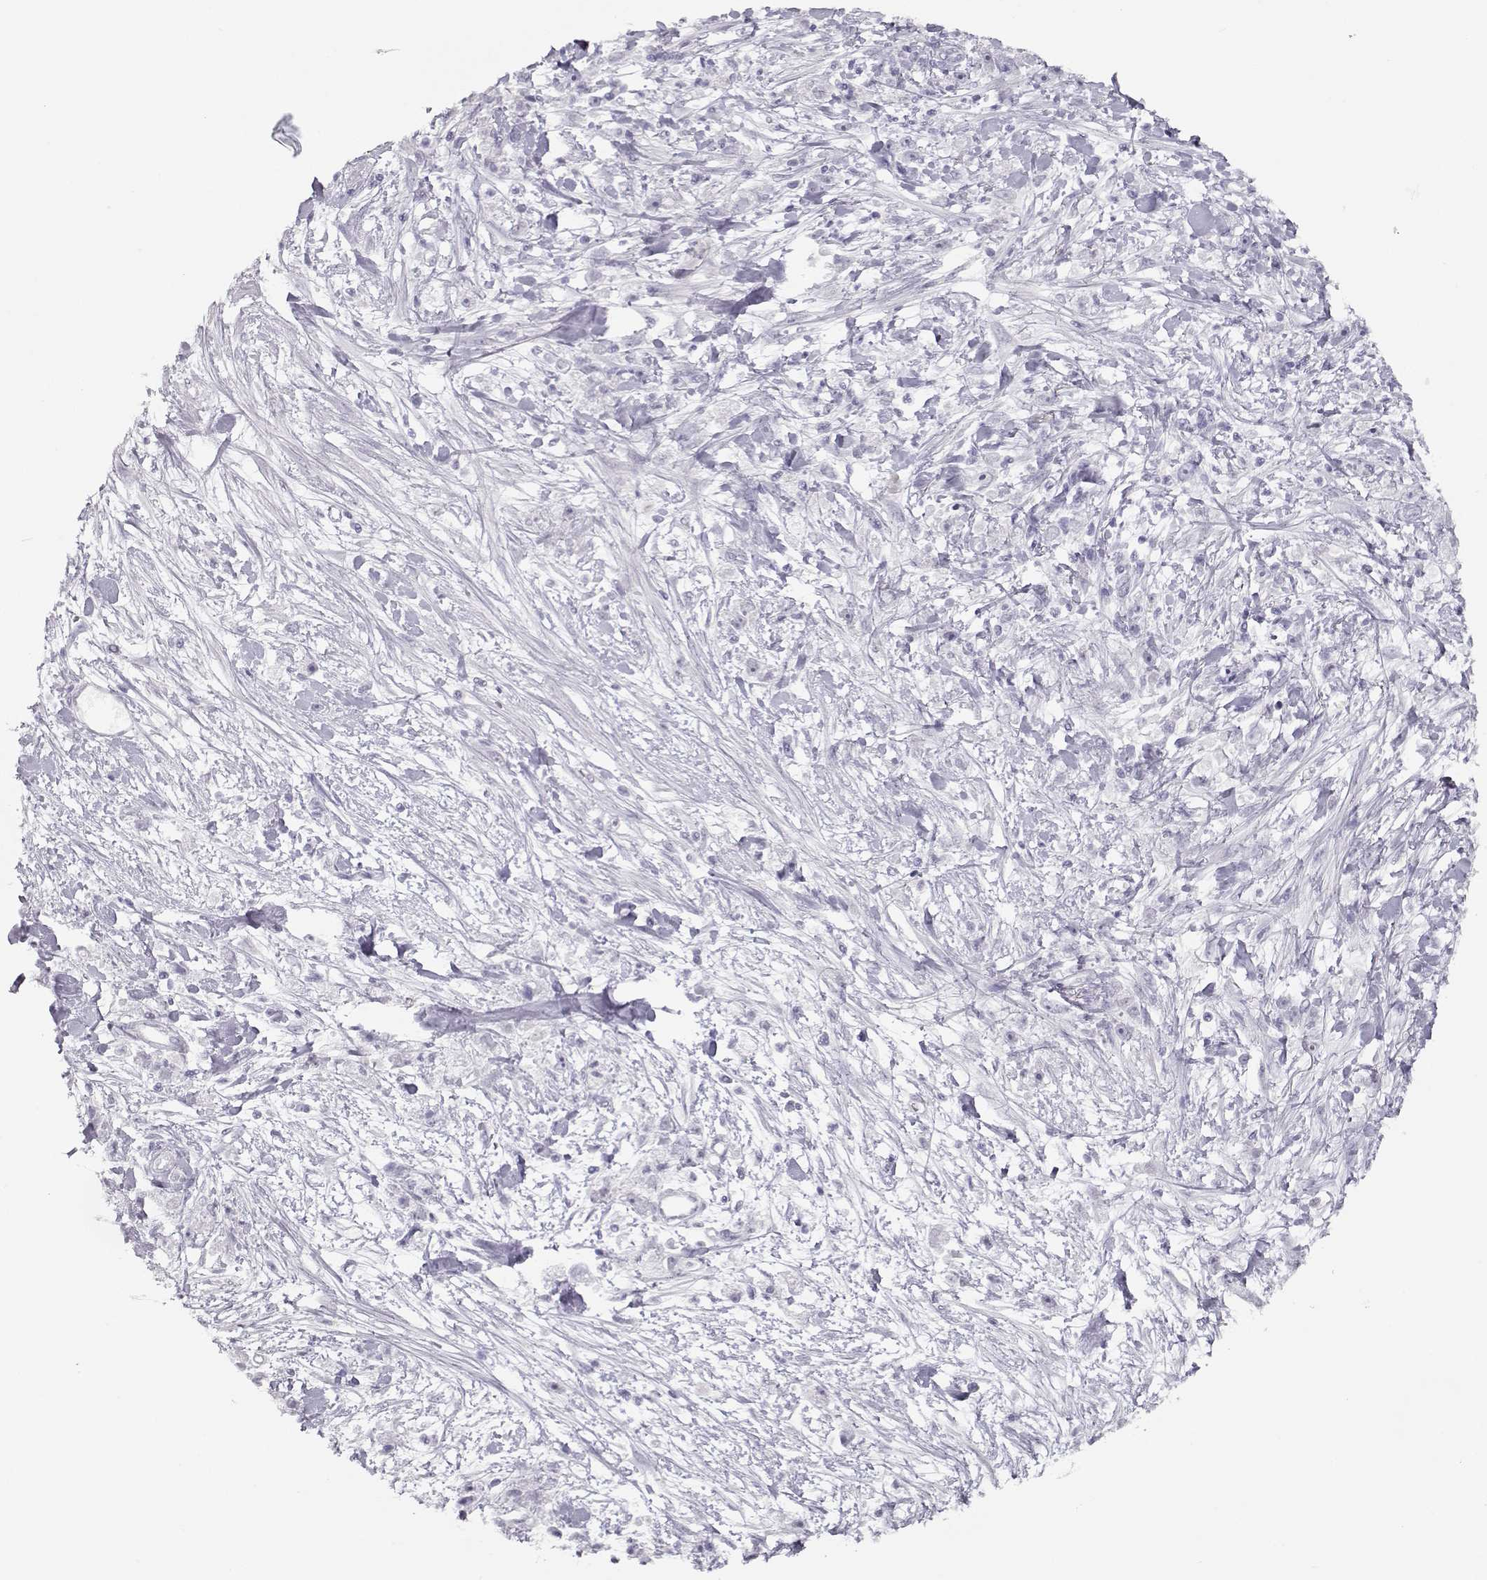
{"staining": {"intensity": "negative", "quantity": "none", "location": "none"}, "tissue": "stomach cancer", "cell_type": "Tumor cells", "image_type": "cancer", "snomed": [{"axis": "morphology", "description": "Adenocarcinoma, NOS"}, {"axis": "topography", "description": "Stomach"}], "caption": "High power microscopy photomicrograph of an IHC photomicrograph of adenocarcinoma (stomach), revealing no significant positivity in tumor cells.", "gene": "IMPG1", "patient": {"sex": "female", "age": 59}}